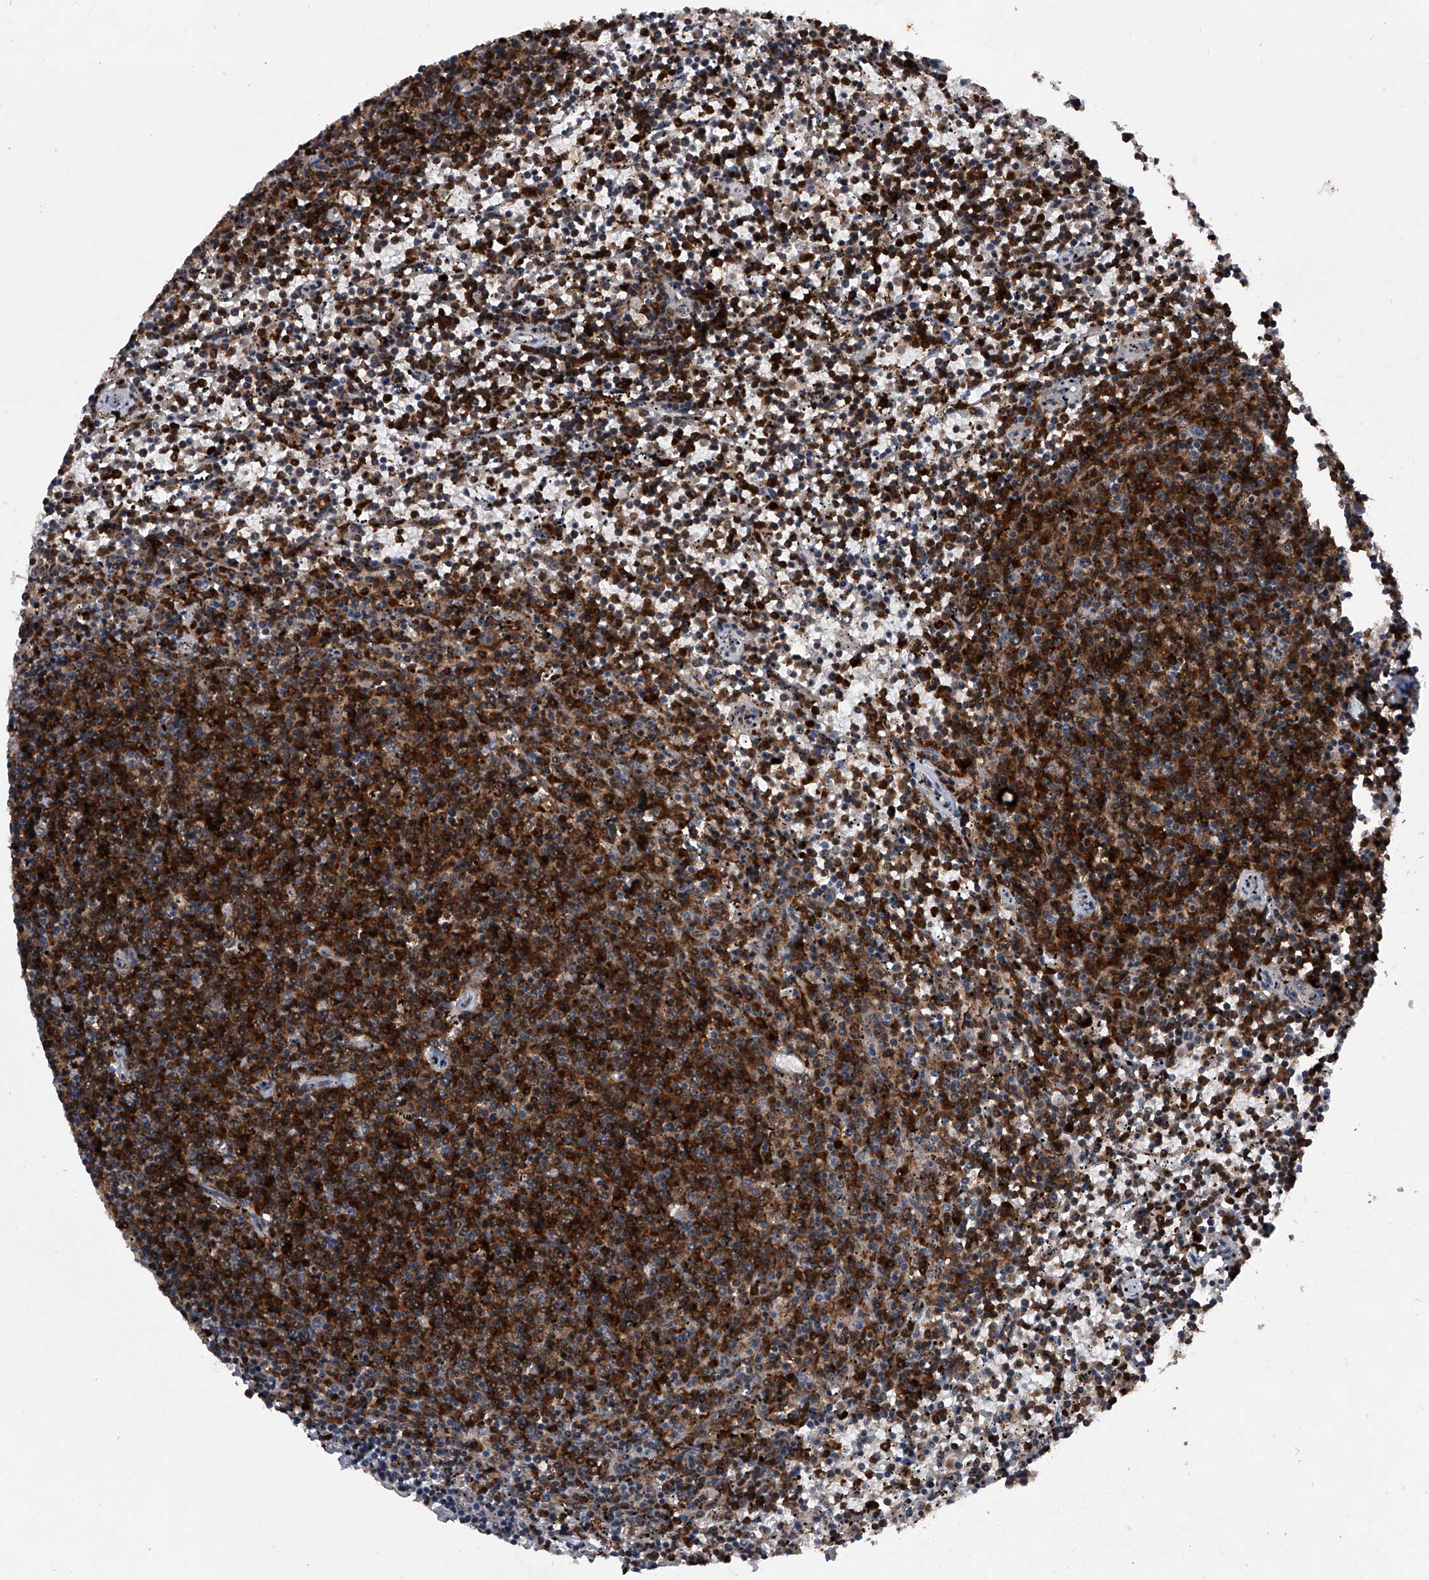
{"staining": {"intensity": "strong", "quantity": ">75%", "location": "cytoplasmic/membranous"}, "tissue": "lymphoma", "cell_type": "Tumor cells", "image_type": "cancer", "snomed": [{"axis": "morphology", "description": "Malignant lymphoma, non-Hodgkin's type, Low grade"}, {"axis": "topography", "description": "Spleen"}], "caption": "This image exhibits IHC staining of human lymphoma, with high strong cytoplasmic/membranous expression in approximately >75% of tumor cells.", "gene": "MAPKAP1", "patient": {"sex": "female", "age": 50}}